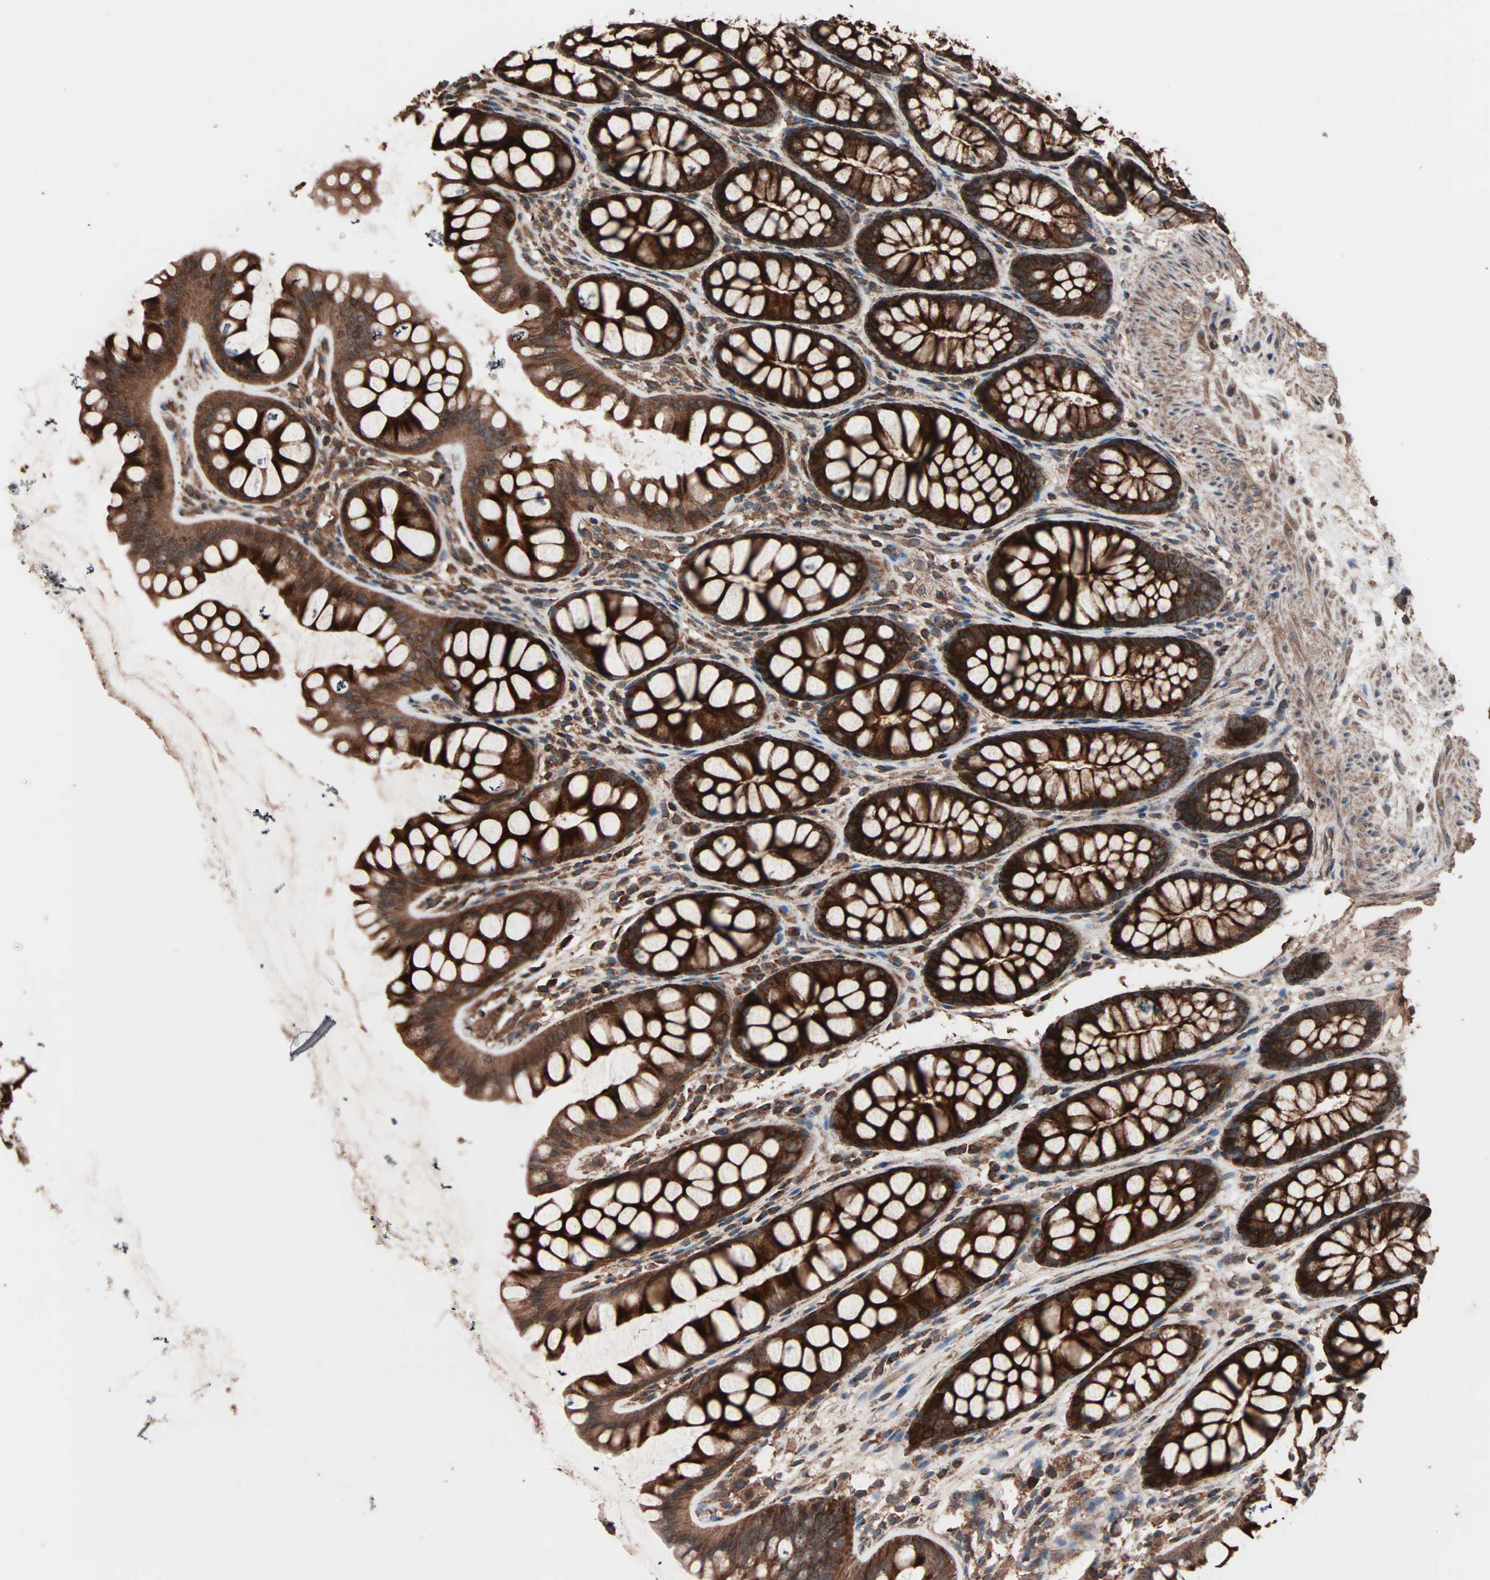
{"staining": {"intensity": "moderate", "quantity": ">75%", "location": "cytoplasmic/membranous"}, "tissue": "colon", "cell_type": "Endothelial cells", "image_type": "normal", "snomed": [{"axis": "morphology", "description": "Normal tissue, NOS"}, {"axis": "topography", "description": "Colon"}], "caption": "The micrograph exhibits immunohistochemical staining of benign colon. There is moderate cytoplasmic/membranous positivity is appreciated in about >75% of endothelial cells.", "gene": "MRPL2", "patient": {"sex": "female", "age": 55}}